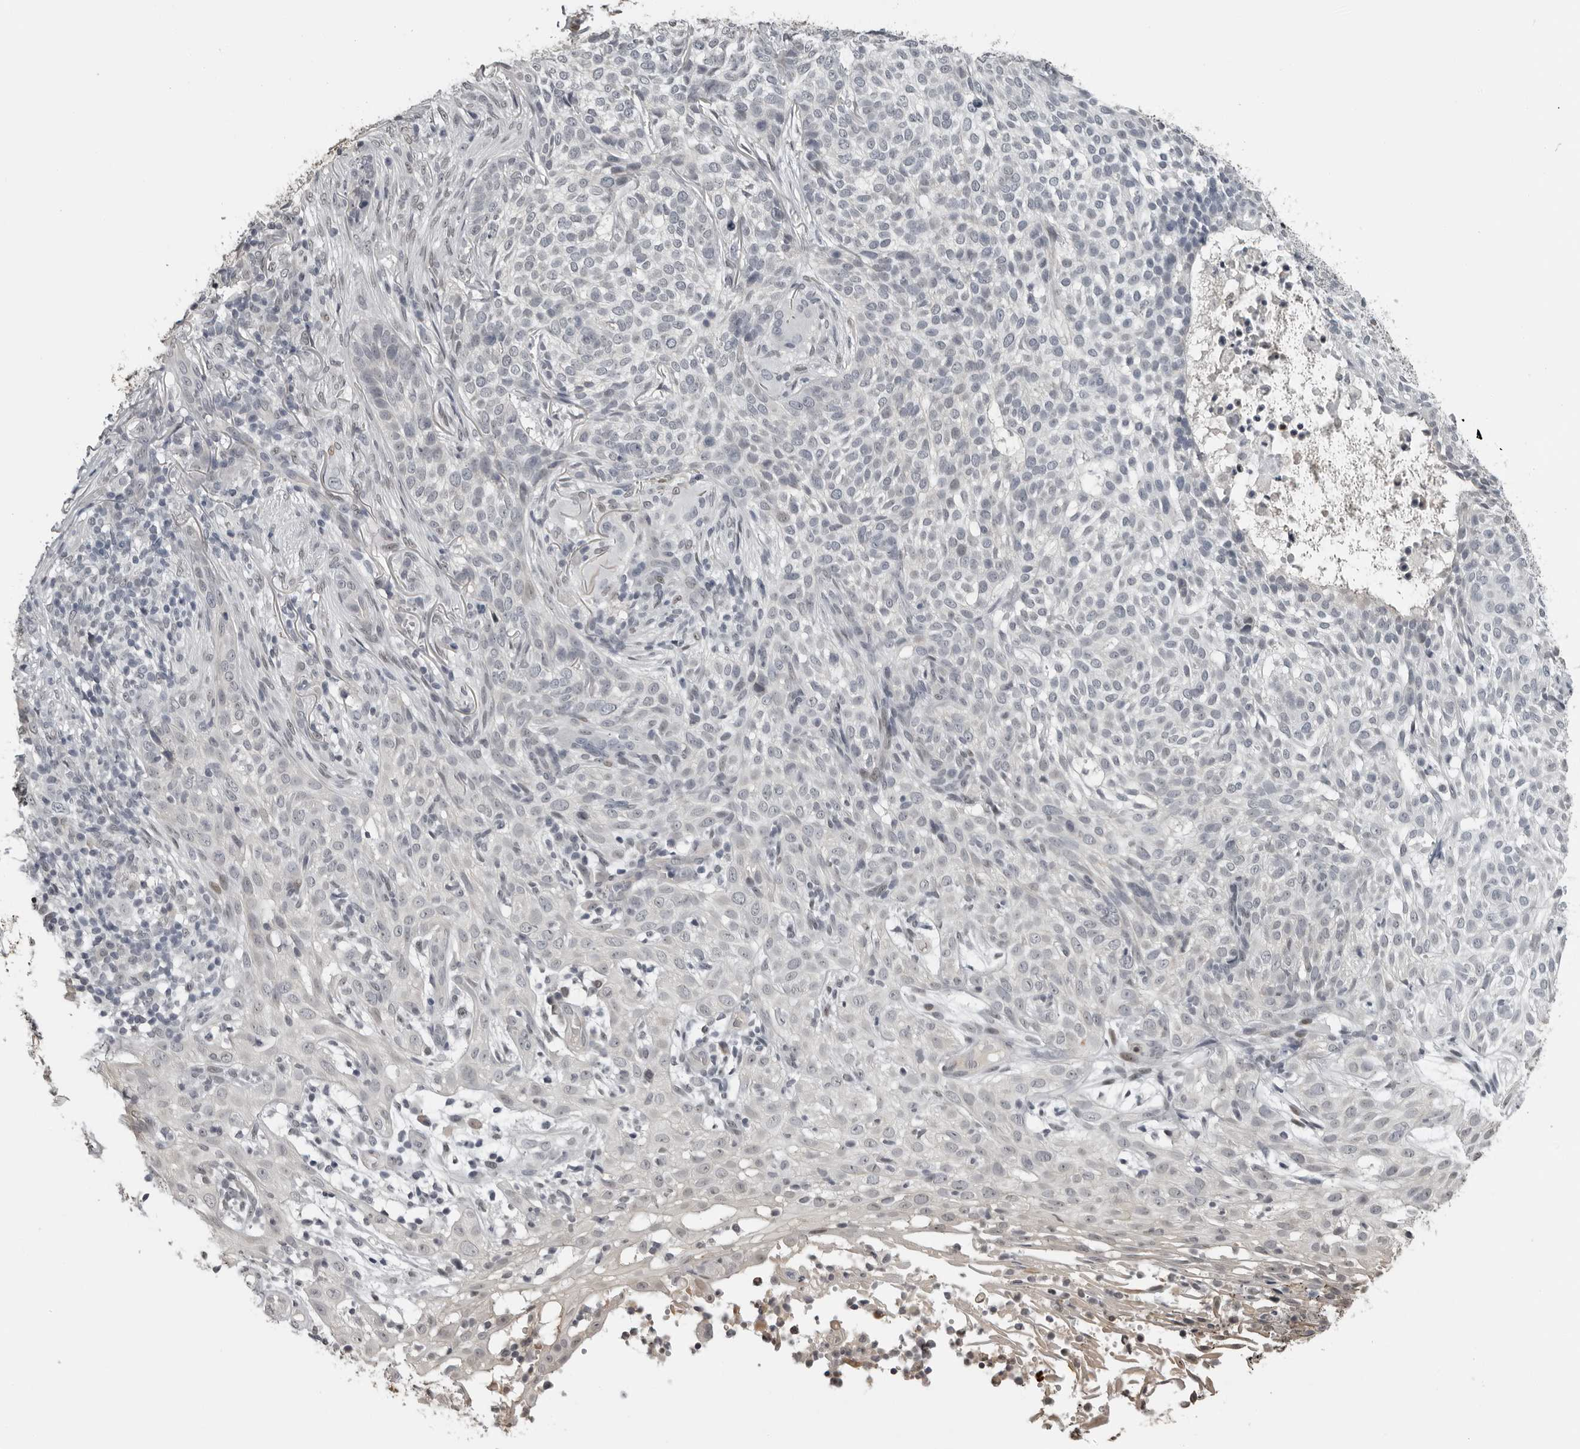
{"staining": {"intensity": "negative", "quantity": "none", "location": "none"}, "tissue": "skin cancer", "cell_type": "Tumor cells", "image_type": "cancer", "snomed": [{"axis": "morphology", "description": "Basal cell carcinoma"}, {"axis": "topography", "description": "Skin"}], "caption": "This is an IHC image of human skin cancer (basal cell carcinoma). There is no staining in tumor cells.", "gene": "PRRX2", "patient": {"sex": "female", "age": 64}}